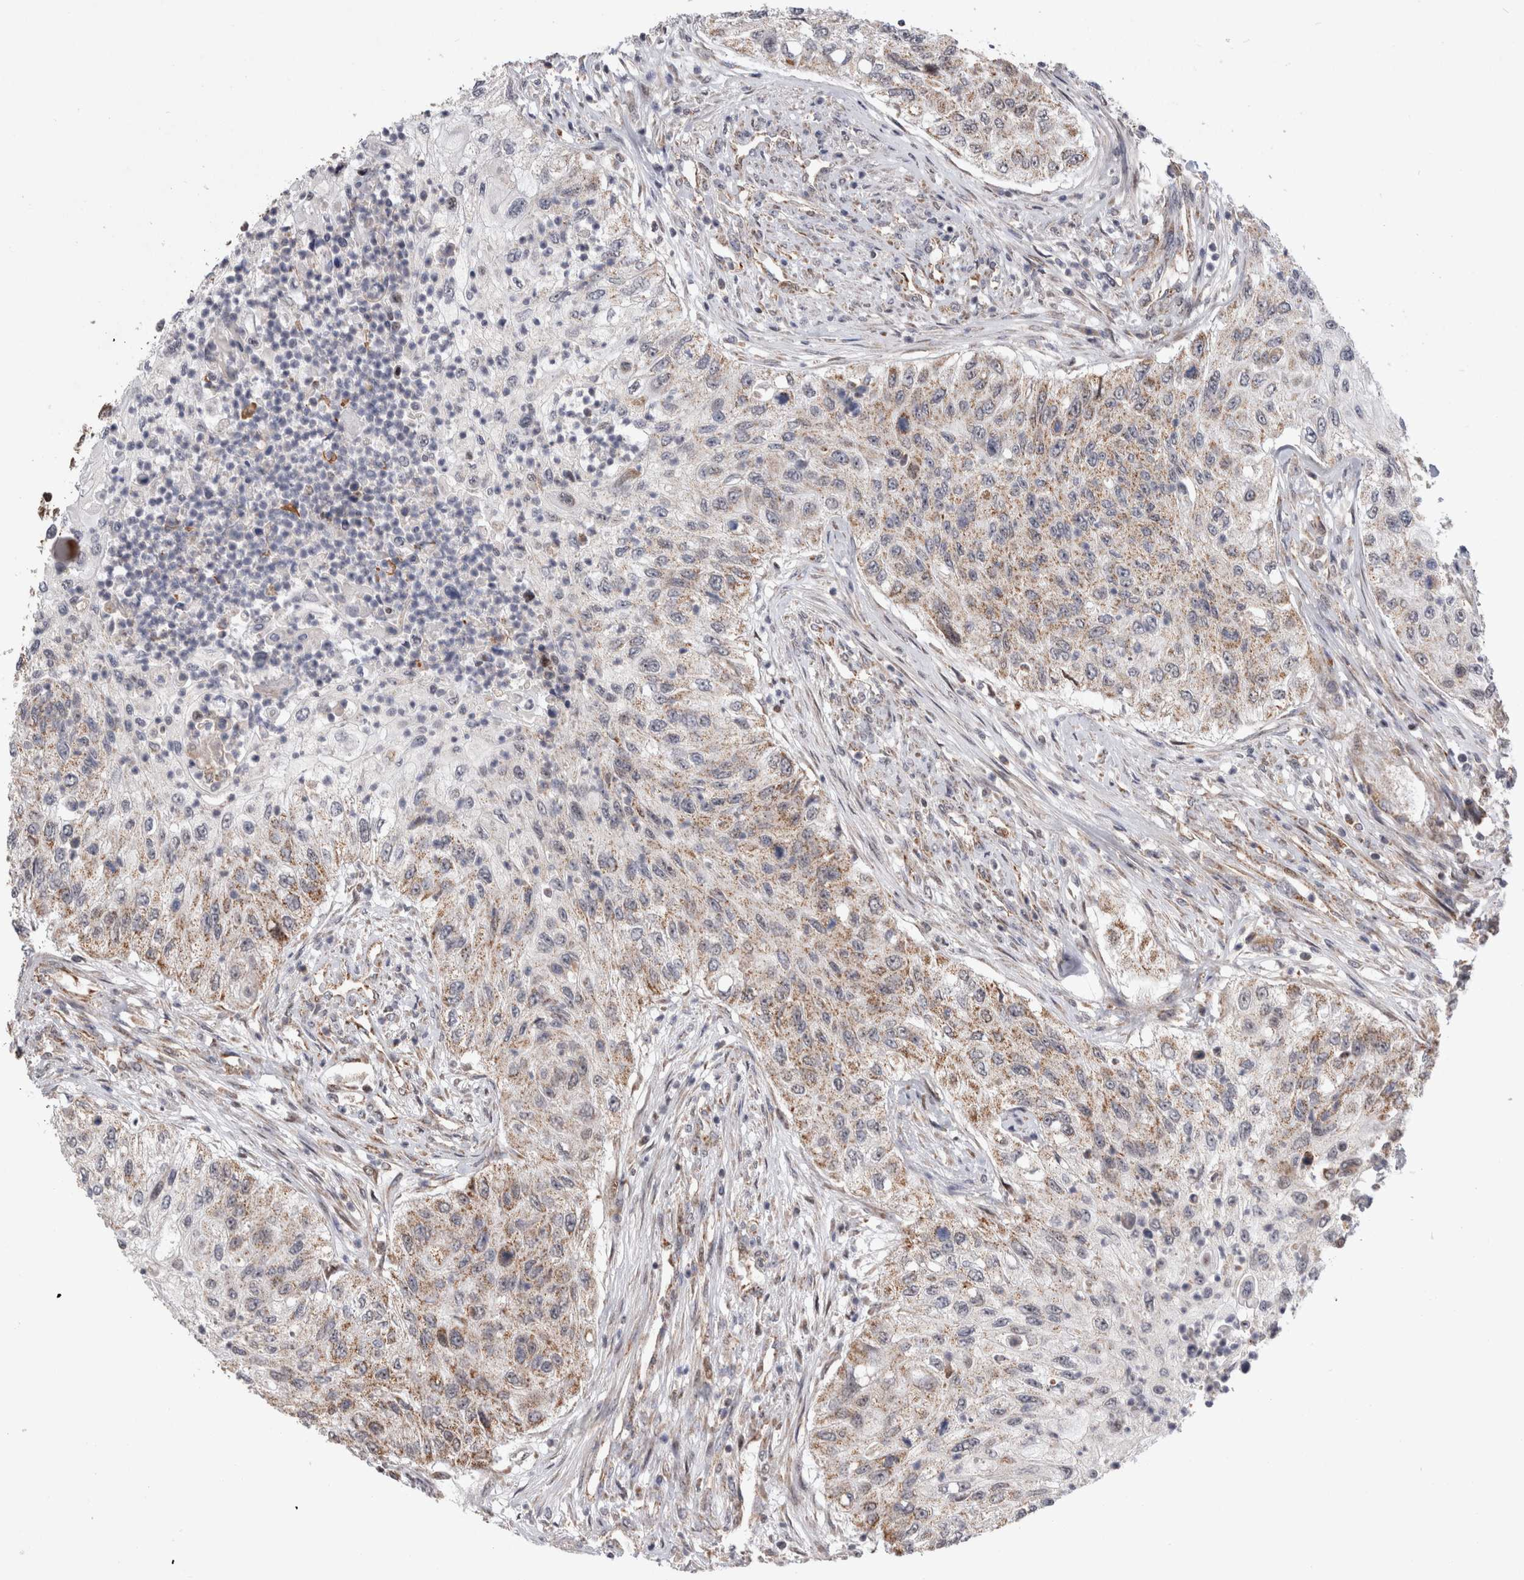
{"staining": {"intensity": "weak", "quantity": ">75%", "location": "cytoplasmic/membranous"}, "tissue": "urothelial cancer", "cell_type": "Tumor cells", "image_type": "cancer", "snomed": [{"axis": "morphology", "description": "Urothelial carcinoma, High grade"}, {"axis": "topography", "description": "Urinary bladder"}], "caption": "Human urothelial cancer stained with a brown dye demonstrates weak cytoplasmic/membranous positive staining in approximately >75% of tumor cells.", "gene": "MRPL37", "patient": {"sex": "female", "age": 60}}